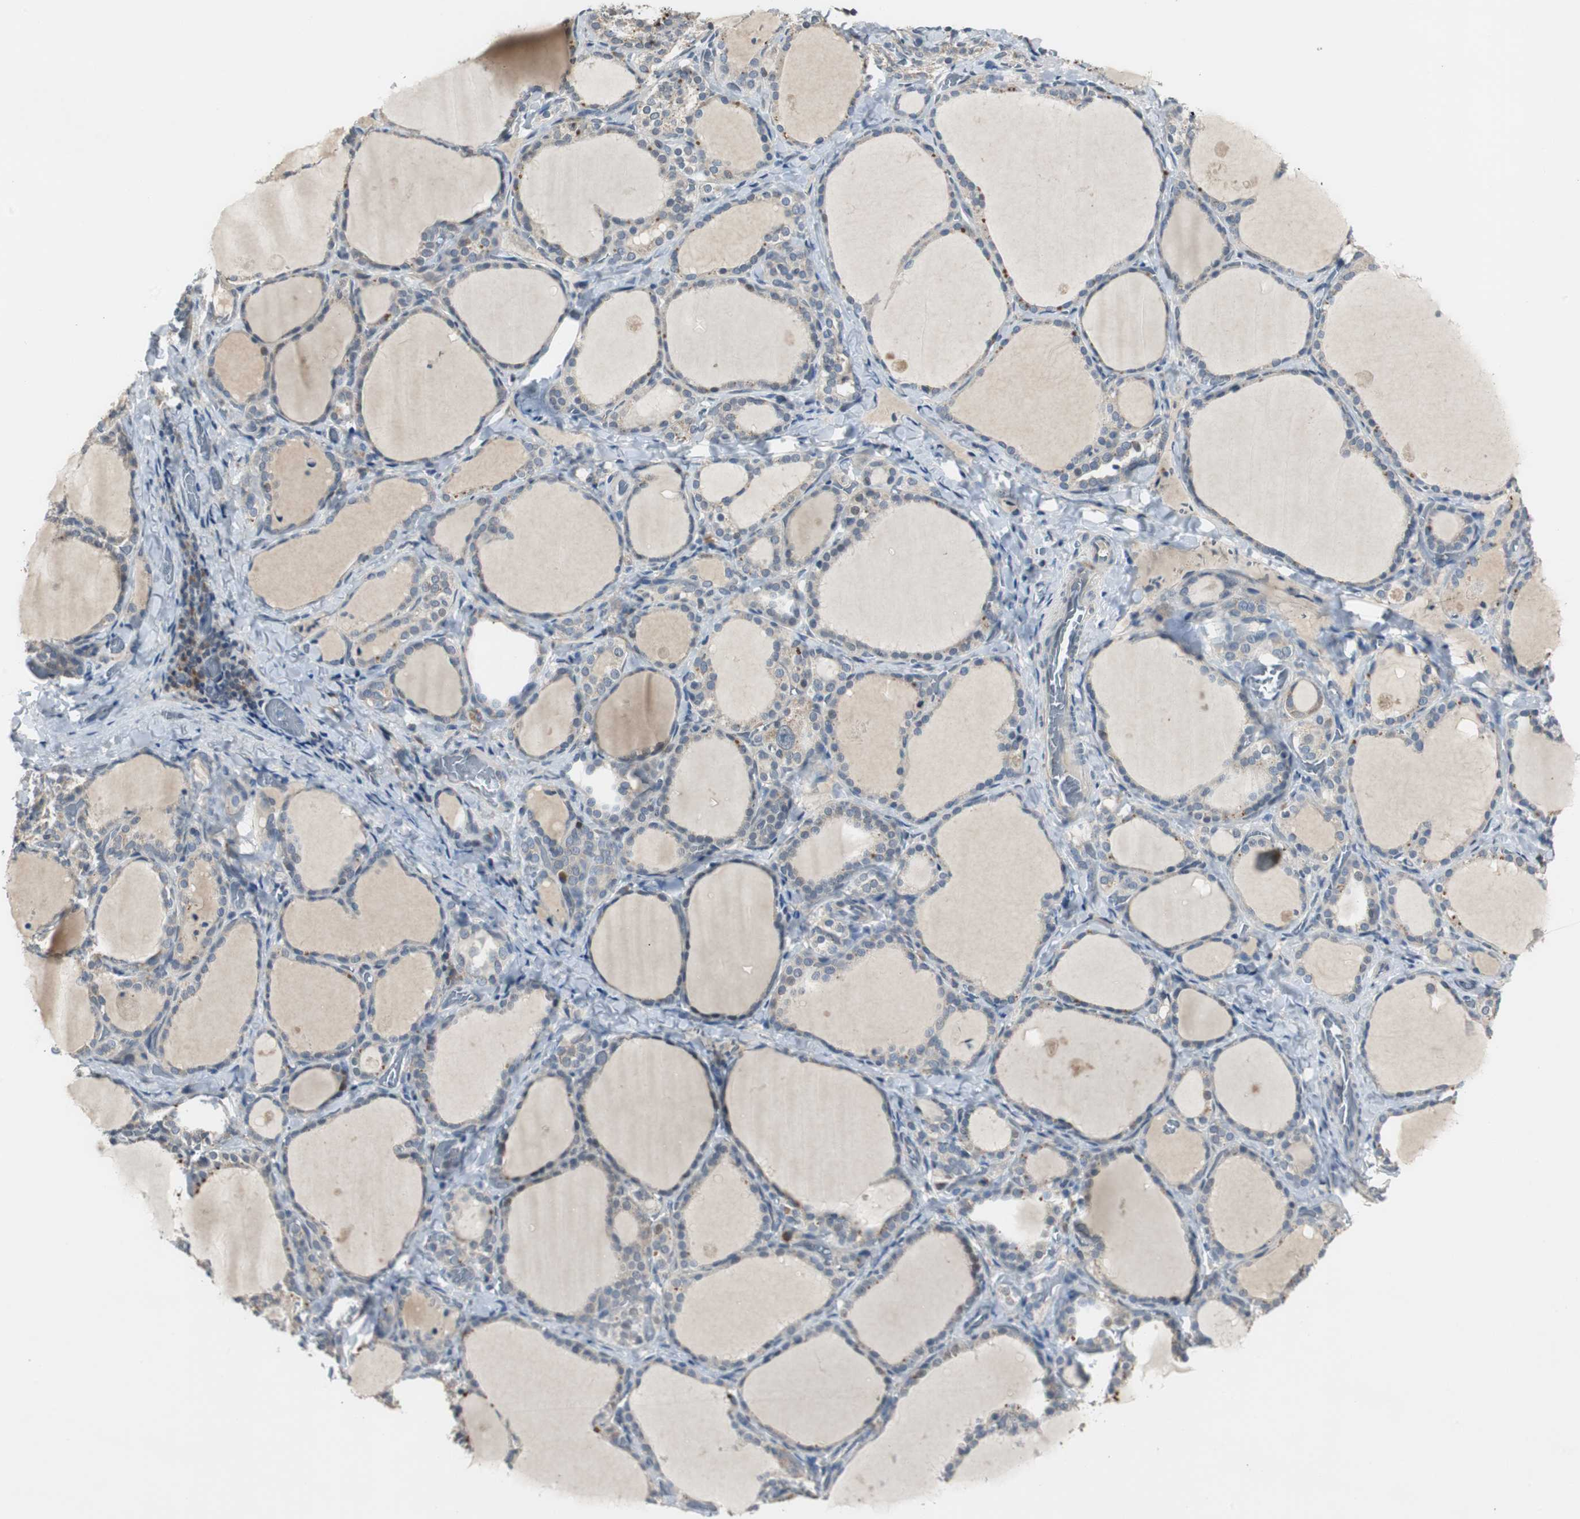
{"staining": {"intensity": "weak", "quantity": ">75%", "location": "cytoplasmic/membranous"}, "tissue": "thyroid gland", "cell_type": "Glandular cells", "image_type": "normal", "snomed": [{"axis": "morphology", "description": "Normal tissue, NOS"}, {"axis": "morphology", "description": "Papillary adenocarcinoma, NOS"}, {"axis": "topography", "description": "Thyroid gland"}], "caption": "The immunohistochemical stain shows weak cytoplasmic/membranous staining in glandular cells of unremarkable thyroid gland.", "gene": "MYT1", "patient": {"sex": "female", "age": 30}}